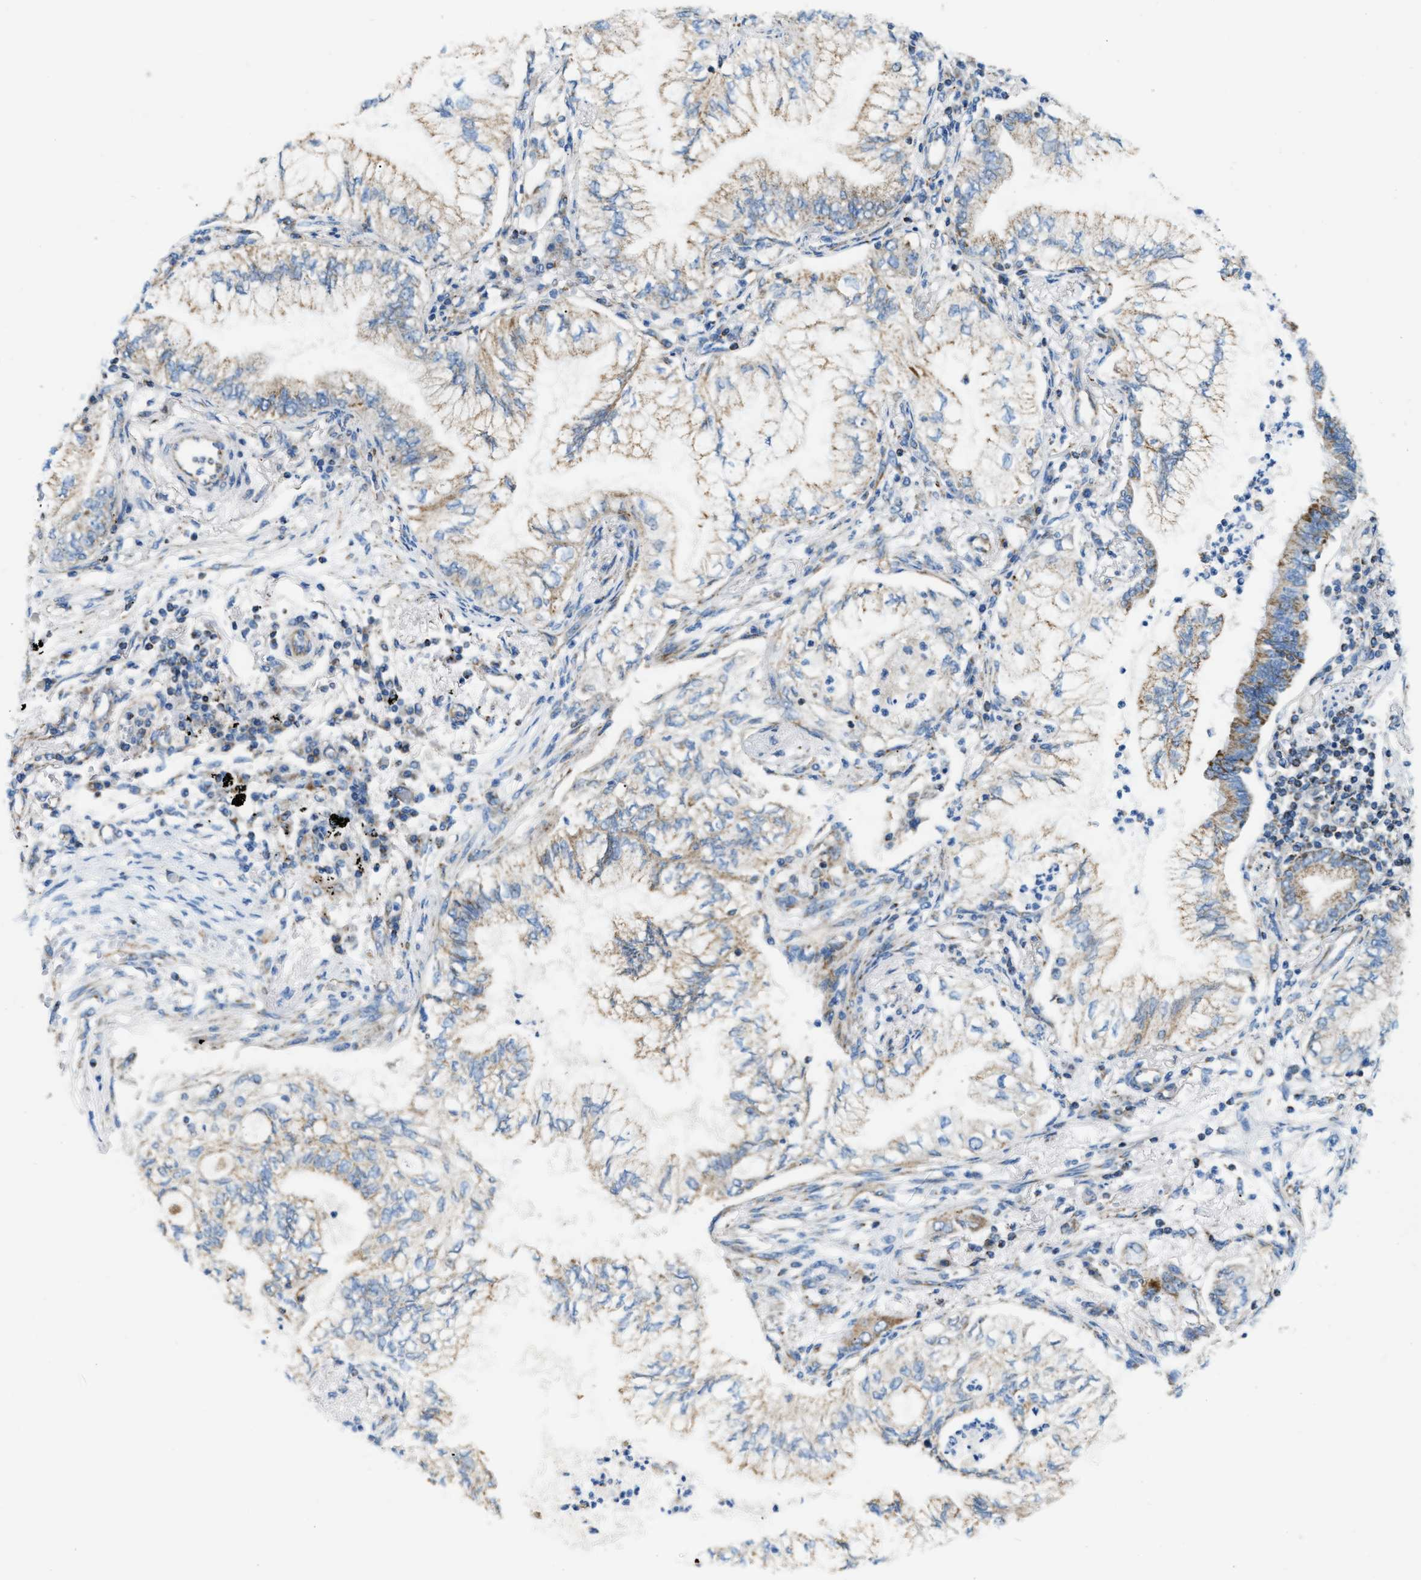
{"staining": {"intensity": "moderate", "quantity": "25%-75%", "location": "cytoplasmic/membranous"}, "tissue": "lung cancer", "cell_type": "Tumor cells", "image_type": "cancer", "snomed": [{"axis": "morphology", "description": "Normal tissue, NOS"}, {"axis": "morphology", "description": "Adenocarcinoma, NOS"}, {"axis": "topography", "description": "Bronchus"}, {"axis": "topography", "description": "Lung"}], "caption": "Human lung cancer stained with a protein marker shows moderate staining in tumor cells.", "gene": "JADE1", "patient": {"sex": "female", "age": 70}}